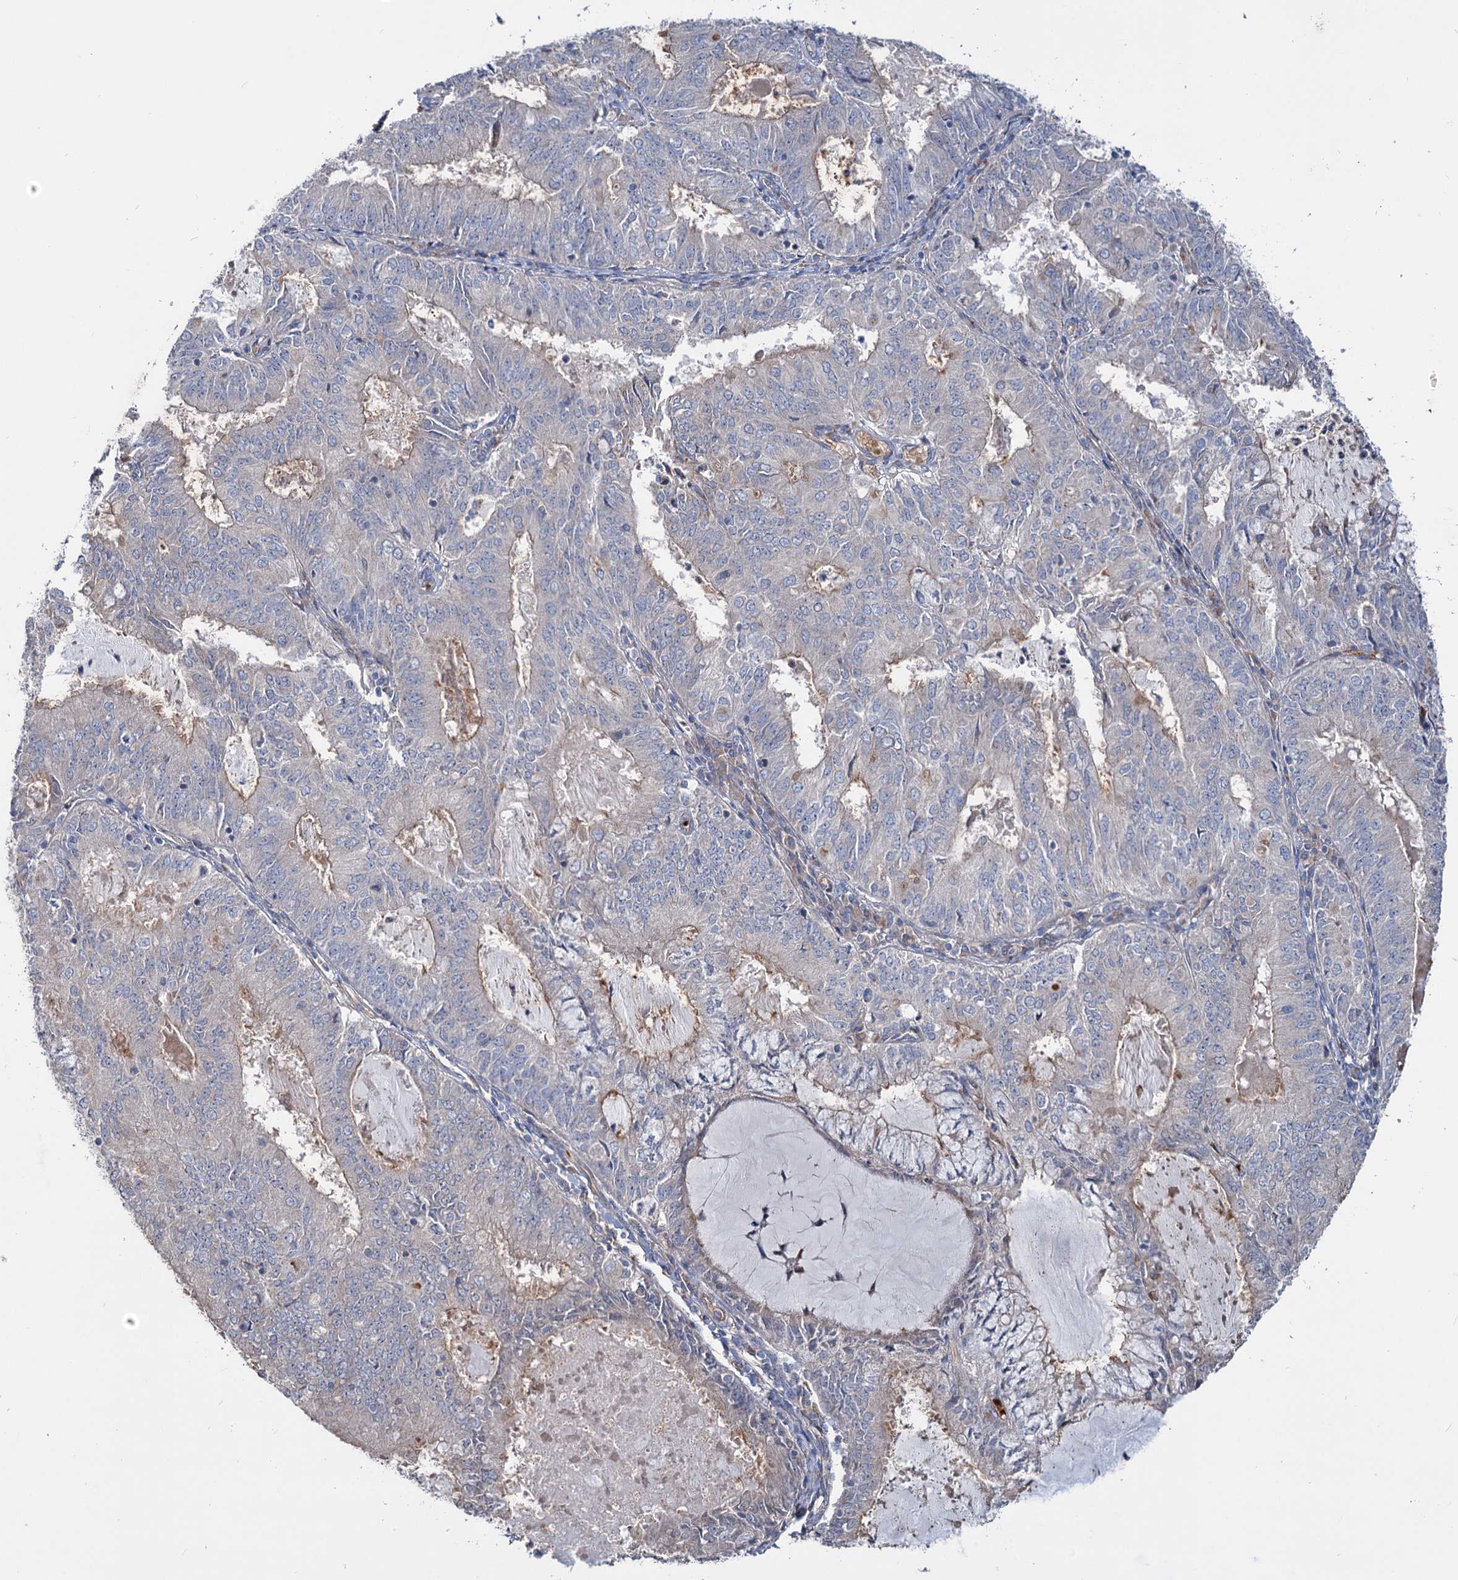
{"staining": {"intensity": "negative", "quantity": "none", "location": "none"}, "tissue": "endometrial cancer", "cell_type": "Tumor cells", "image_type": "cancer", "snomed": [{"axis": "morphology", "description": "Adenocarcinoma, NOS"}, {"axis": "topography", "description": "Endometrium"}], "caption": "High power microscopy image of an IHC histopathology image of adenocarcinoma (endometrial), revealing no significant staining in tumor cells. (DAB (3,3'-diaminobenzidine) IHC visualized using brightfield microscopy, high magnification).", "gene": "PTDSS2", "patient": {"sex": "female", "age": 57}}